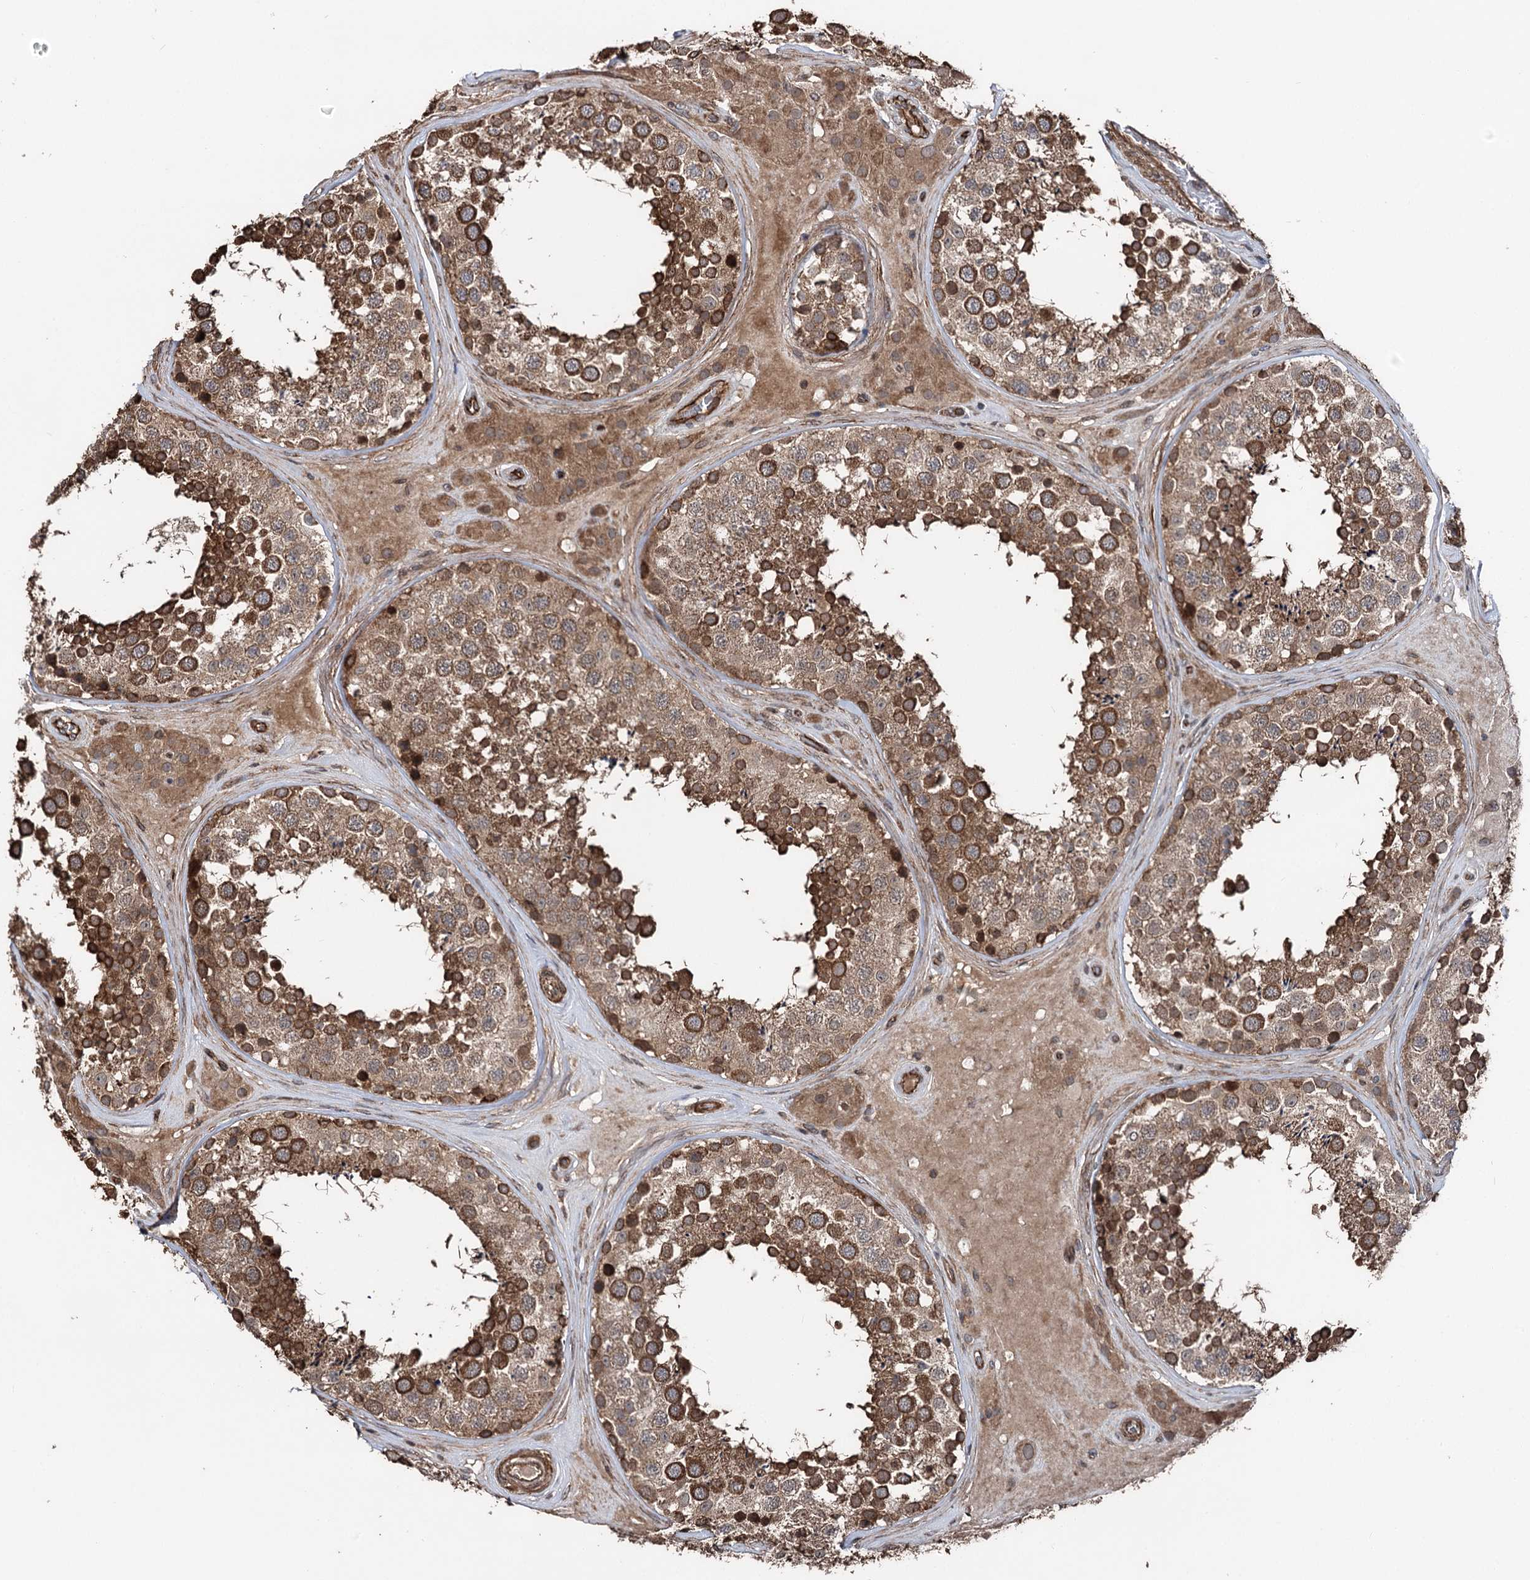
{"staining": {"intensity": "strong", "quantity": ">75%", "location": "cytoplasmic/membranous"}, "tissue": "testis", "cell_type": "Cells in seminiferous ducts", "image_type": "normal", "snomed": [{"axis": "morphology", "description": "Normal tissue, NOS"}, {"axis": "topography", "description": "Testis"}], "caption": "A photomicrograph of human testis stained for a protein exhibits strong cytoplasmic/membranous brown staining in cells in seminiferous ducts. Using DAB (brown) and hematoxylin (blue) stains, captured at high magnification using brightfield microscopy.", "gene": "ITFG2", "patient": {"sex": "male", "age": 46}}